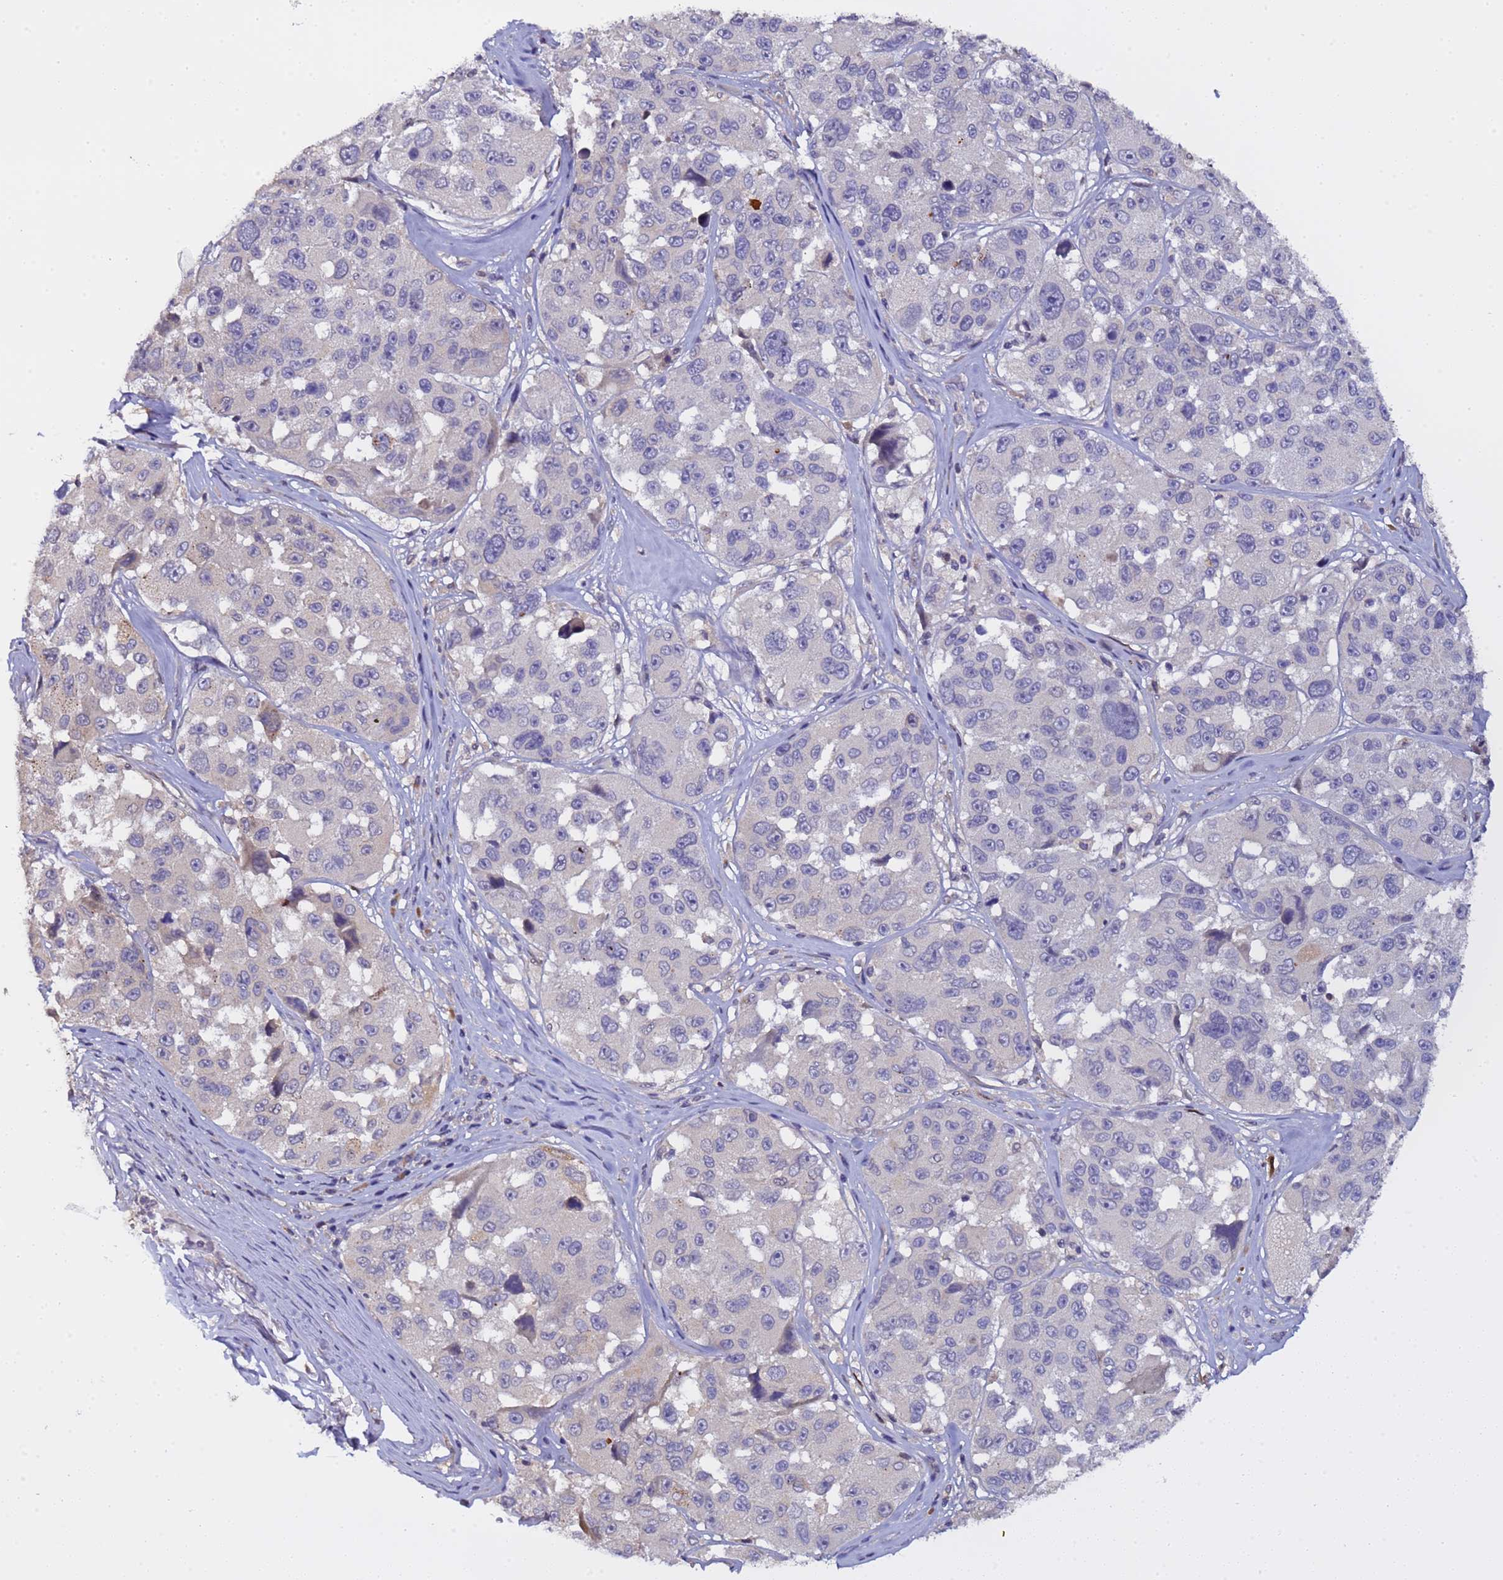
{"staining": {"intensity": "negative", "quantity": "none", "location": "none"}, "tissue": "melanoma", "cell_type": "Tumor cells", "image_type": "cancer", "snomed": [{"axis": "morphology", "description": "Malignant melanoma, NOS"}, {"axis": "topography", "description": "Skin"}], "caption": "Malignant melanoma was stained to show a protein in brown. There is no significant expression in tumor cells. (Brightfield microscopy of DAB immunohistochemistry at high magnification).", "gene": "ELMOD2", "patient": {"sex": "female", "age": 66}}